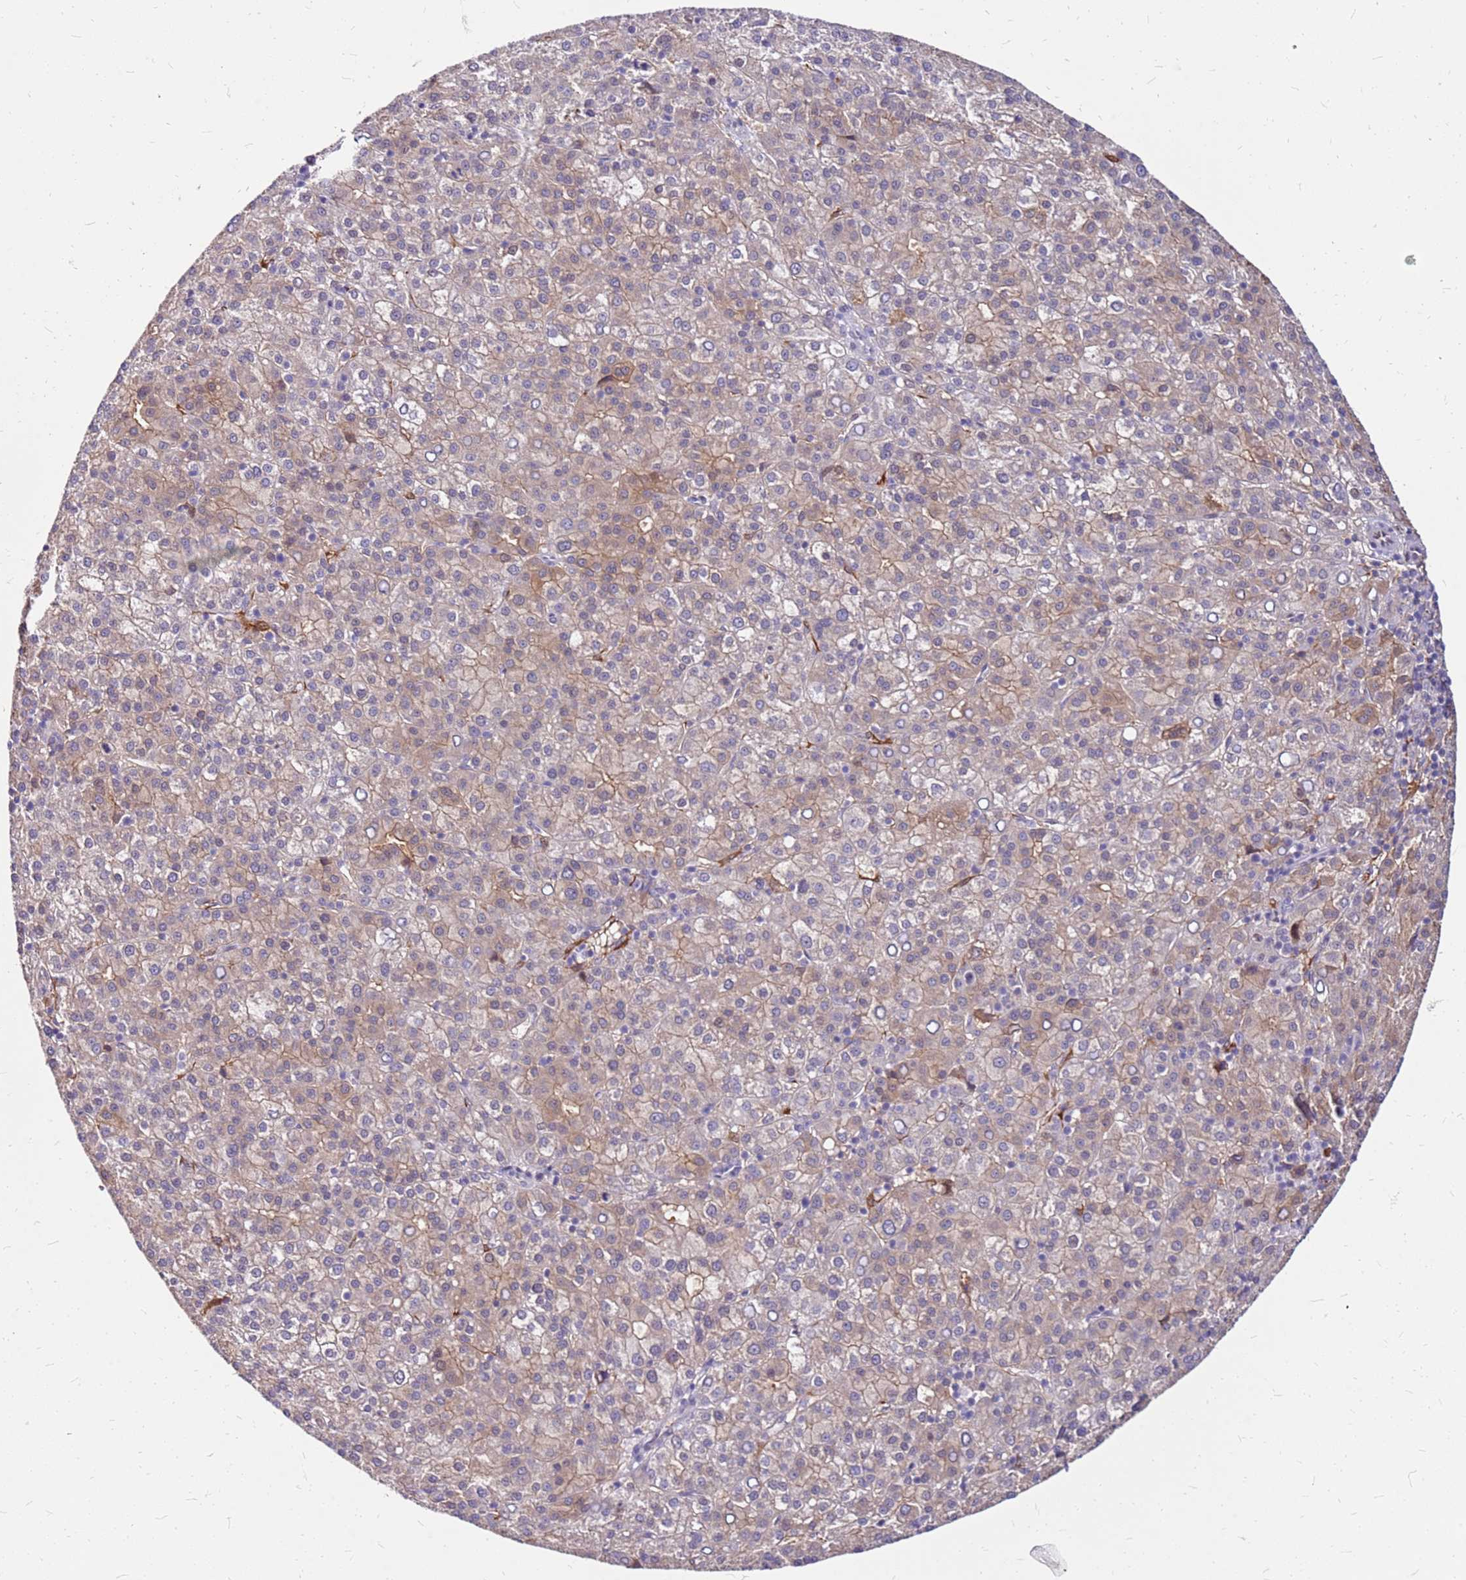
{"staining": {"intensity": "moderate", "quantity": "25%-75%", "location": "cytoplasmic/membranous"}, "tissue": "liver cancer", "cell_type": "Tumor cells", "image_type": "cancer", "snomed": [{"axis": "morphology", "description": "Carcinoma, Hepatocellular, NOS"}, {"axis": "topography", "description": "Liver"}], "caption": "Moderate cytoplasmic/membranous protein positivity is identified in about 25%-75% of tumor cells in liver hepatocellular carcinoma.", "gene": "ALDH1A3", "patient": {"sex": "female", "age": 58}}